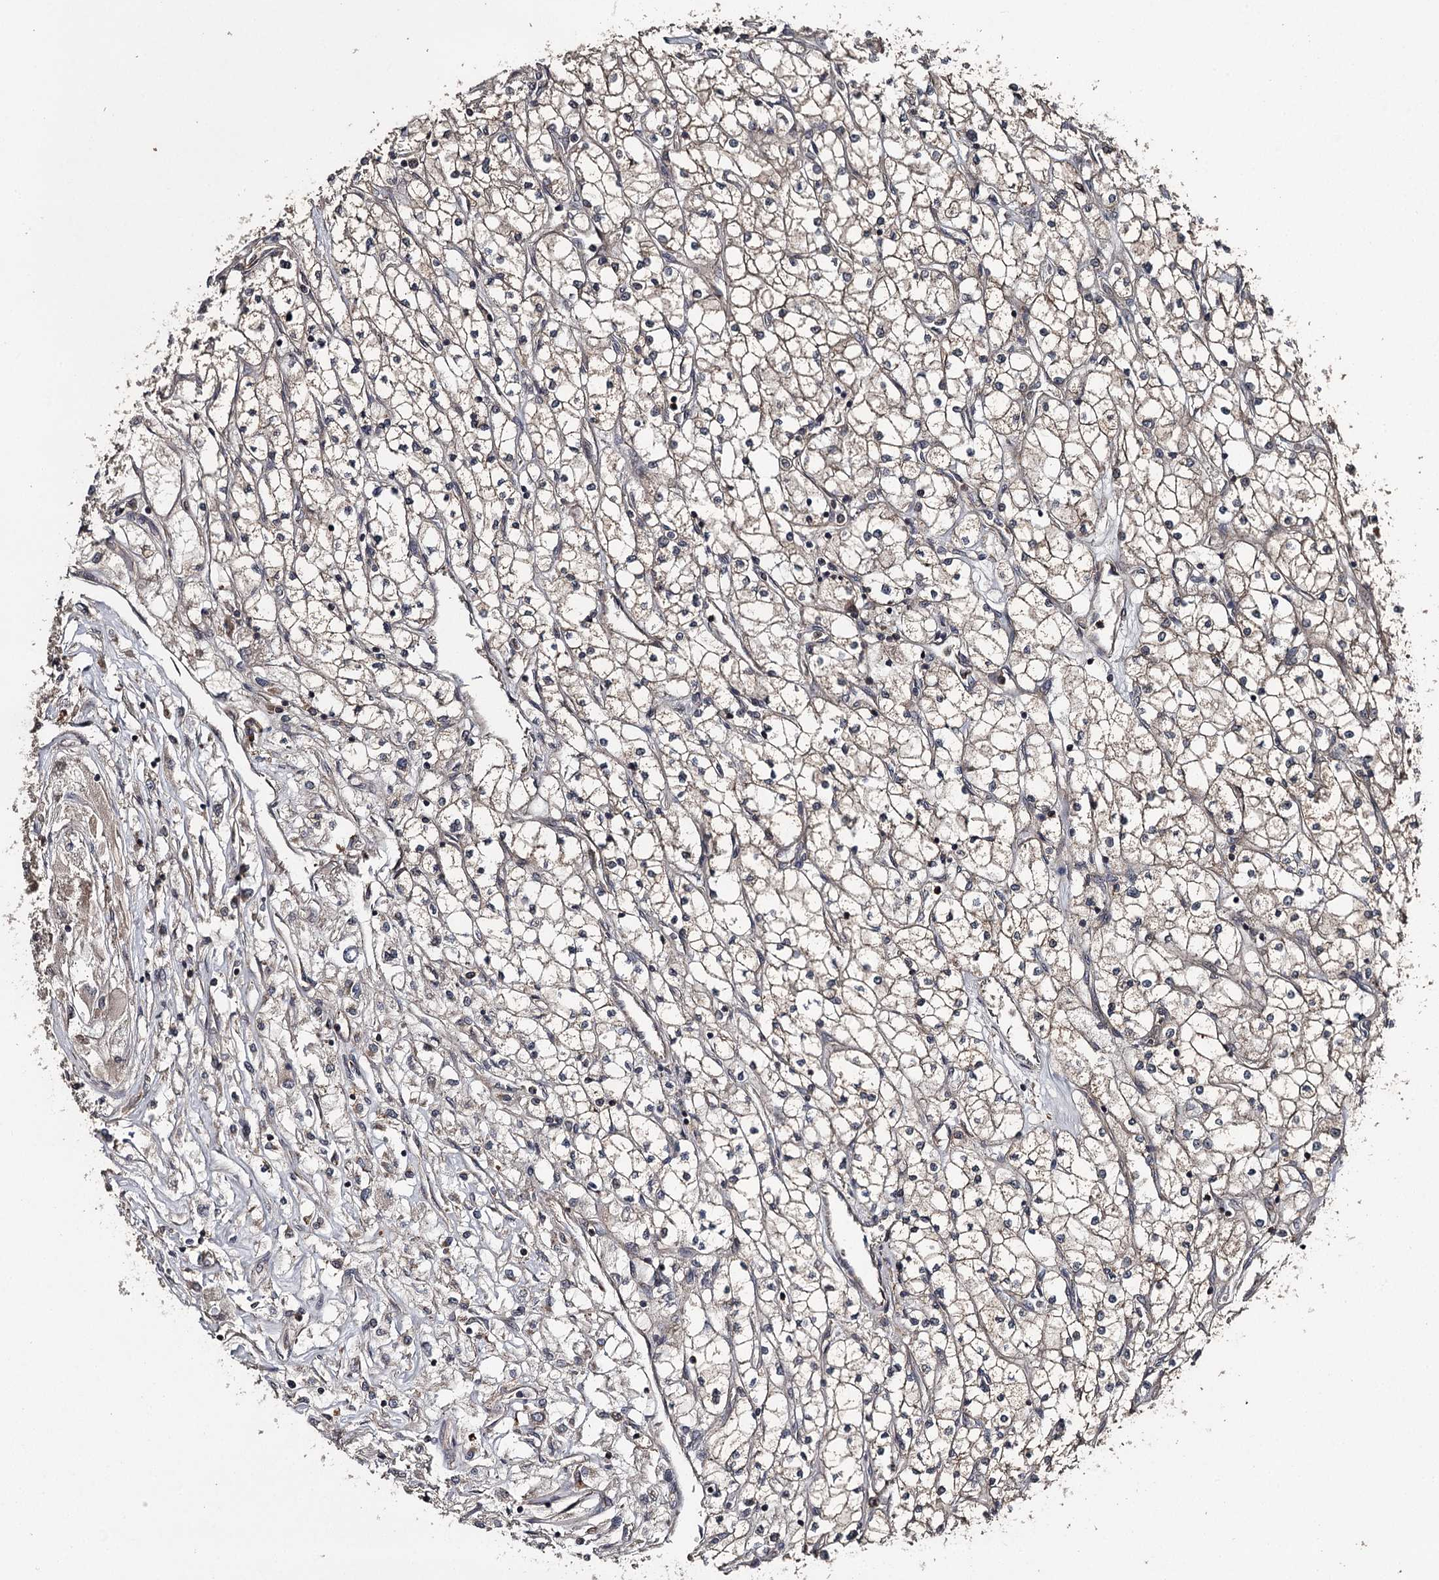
{"staining": {"intensity": "weak", "quantity": "25%-75%", "location": "cytoplasmic/membranous"}, "tissue": "renal cancer", "cell_type": "Tumor cells", "image_type": "cancer", "snomed": [{"axis": "morphology", "description": "Adenocarcinoma, NOS"}, {"axis": "topography", "description": "Kidney"}], "caption": "Approximately 25%-75% of tumor cells in human renal cancer (adenocarcinoma) display weak cytoplasmic/membranous protein expression as visualized by brown immunohistochemical staining.", "gene": "RAB21", "patient": {"sex": "male", "age": 80}}